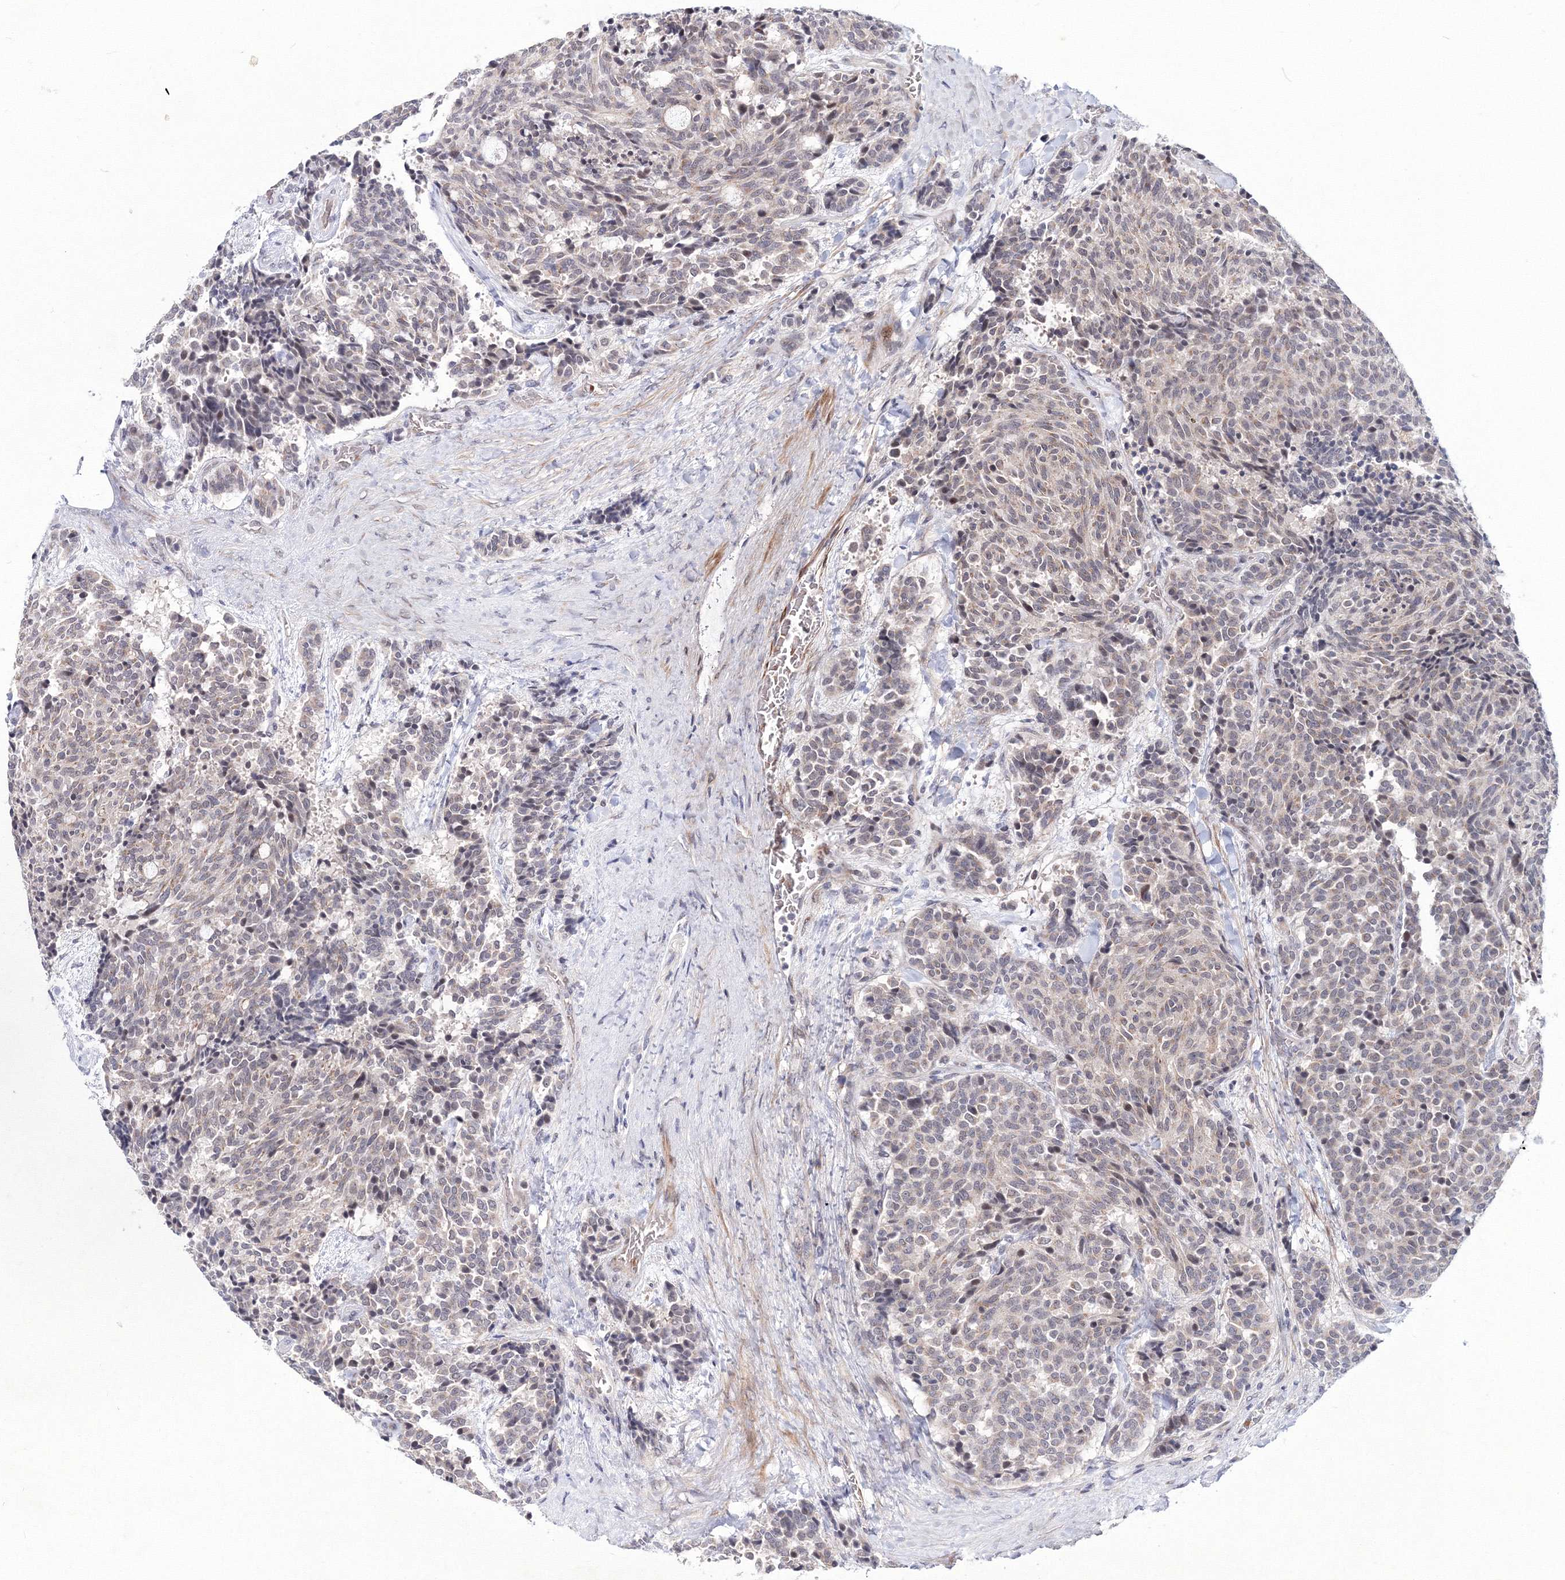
{"staining": {"intensity": "negative", "quantity": "none", "location": "none"}, "tissue": "carcinoid", "cell_type": "Tumor cells", "image_type": "cancer", "snomed": [{"axis": "morphology", "description": "Carcinoid, malignant, NOS"}, {"axis": "topography", "description": "Pancreas"}], "caption": "Tumor cells are negative for protein expression in human carcinoid (malignant).", "gene": "C11orf52", "patient": {"sex": "female", "age": 54}}